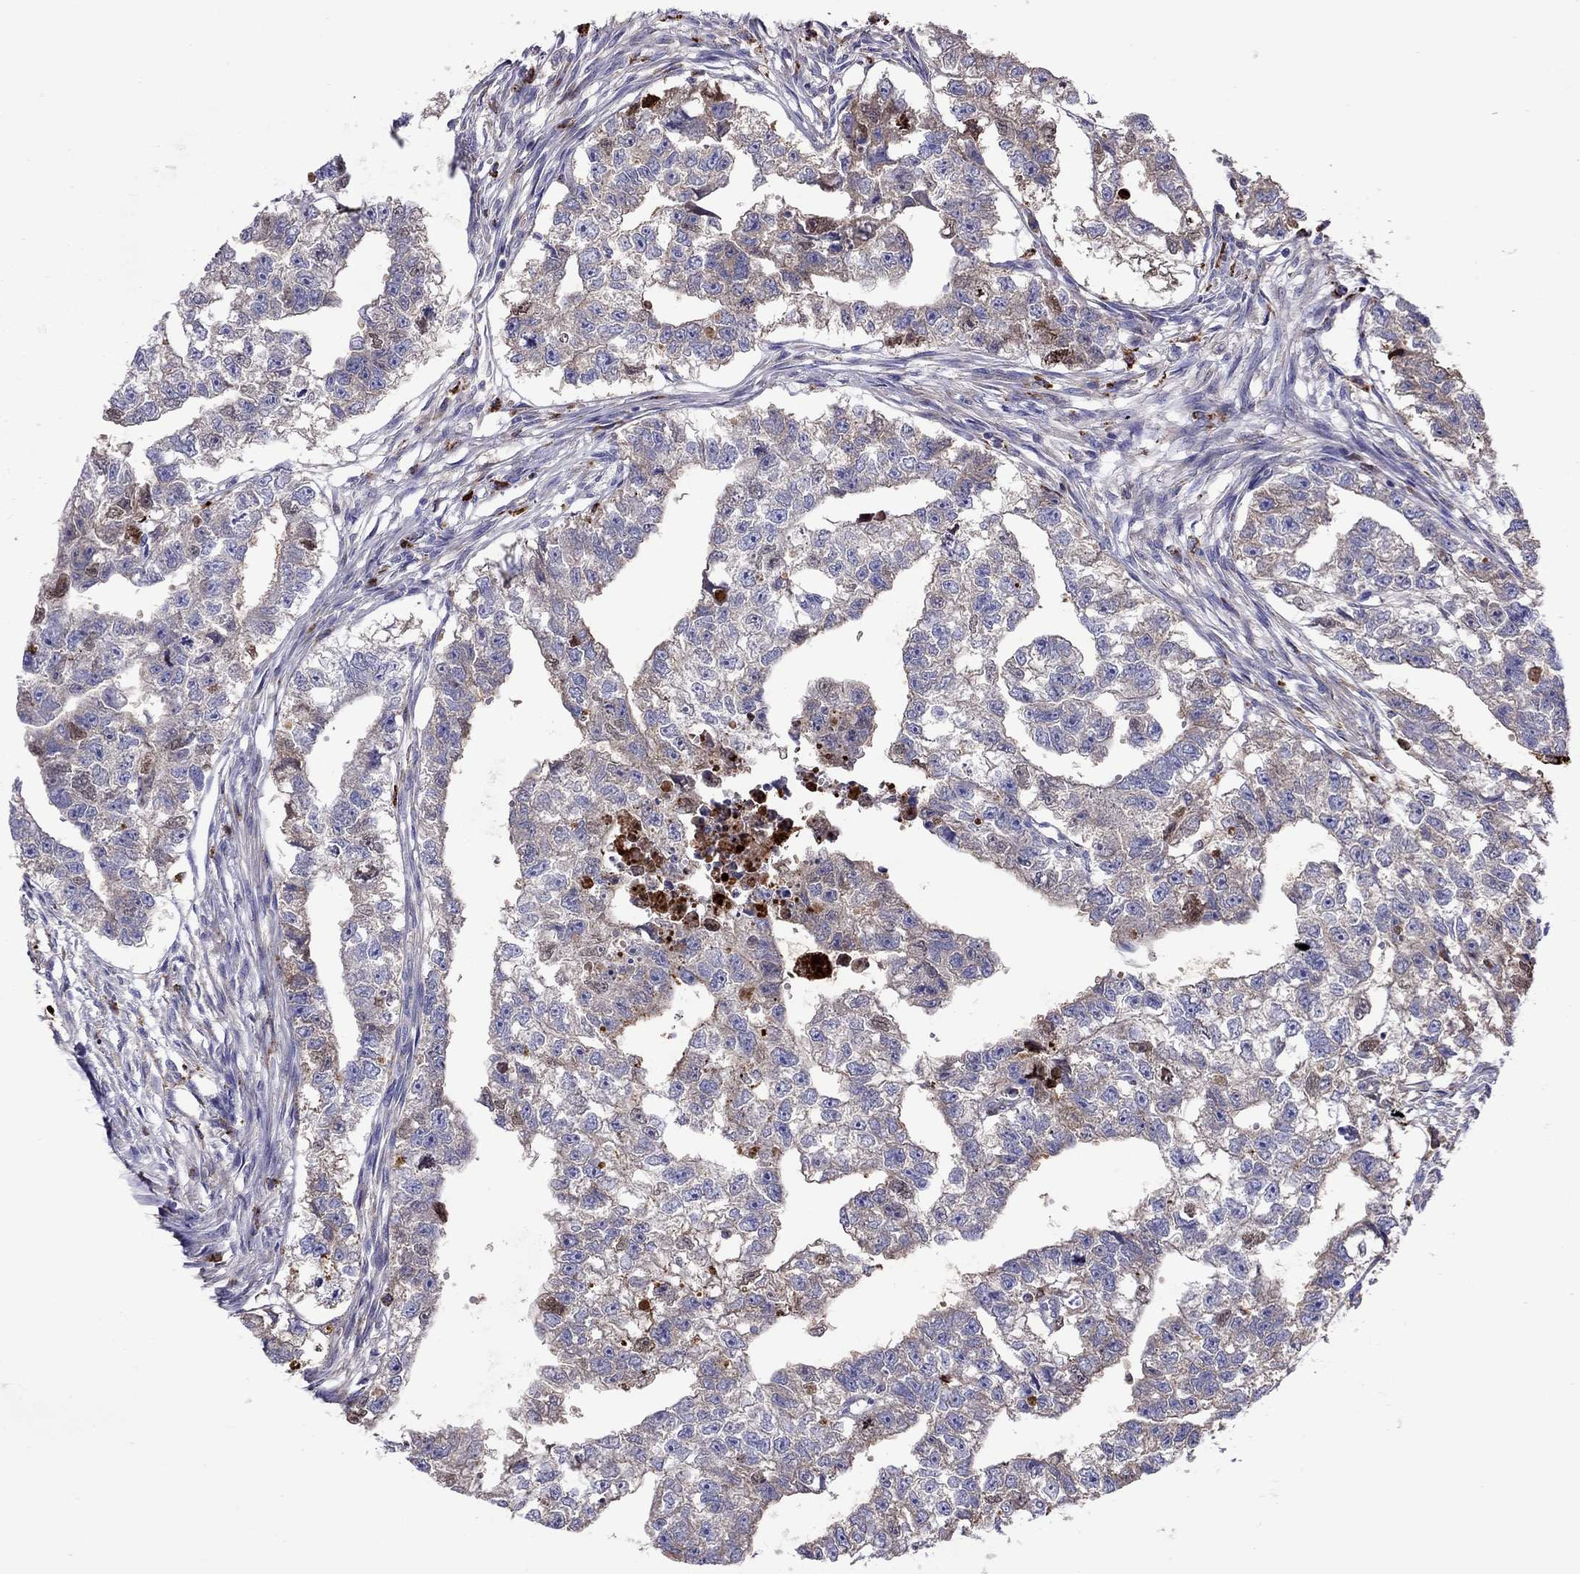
{"staining": {"intensity": "weak", "quantity": "<25%", "location": "cytoplasmic/membranous,nuclear"}, "tissue": "testis cancer", "cell_type": "Tumor cells", "image_type": "cancer", "snomed": [{"axis": "morphology", "description": "Carcinoma, Embryonal, NOS"}, {"axis": "morphology", "description": "Teratoma, malignant, NOS"}, {"axis": "topography", "description": "Testis"}], "caption": "Human testis cancer stained for a protein using IHC displays no expression in tumor cells.", "gene": "SERPINA3", "patient": {"sex": "male", "age": 44}}